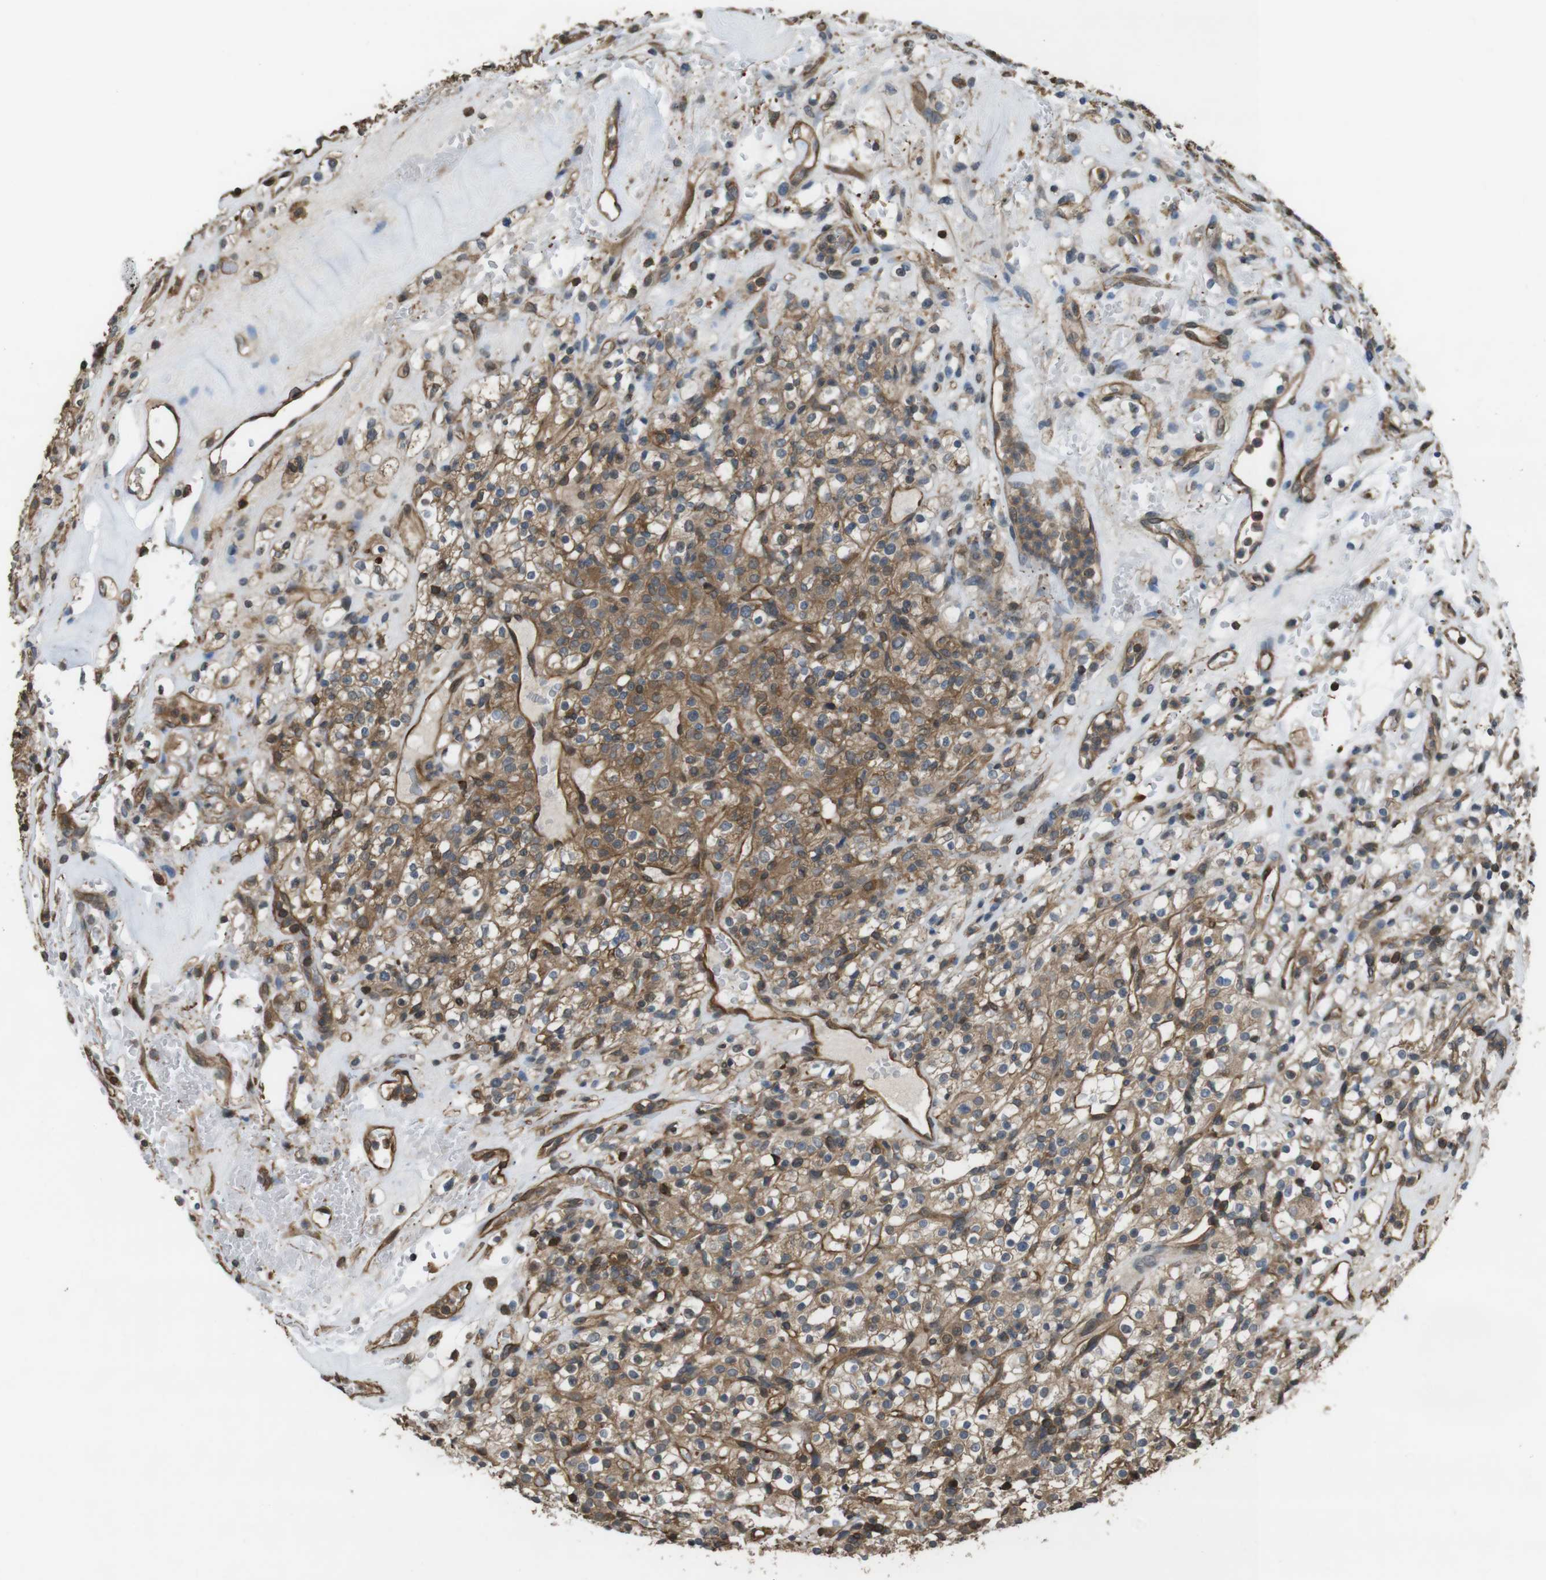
{"staining": {"intensity": "moderate", "quantity": ">75%", "location": "cytoplasmic/membranous"}, "tissue": "renal cancer", "cell_type": "Tumor cells", "image_type": "cancer", "snomed": [{"axis": "morphology", "description": "Normal tissue, NOS"}, {"axis": "morphology", "description": "Adenocarcinoma, NOS"}, {"axis": "topography", "description": "Kidney"}], "caption": "Protein staining shows moderate cytoplasmic/membranous staining in approximately >75% of tumor cells in renal cancer. (brown staining indicates protein expression, while blue staining denotes nuclei).", "gene": "ARHGDIA", "patient": {"sex": "female", "age": 72}}